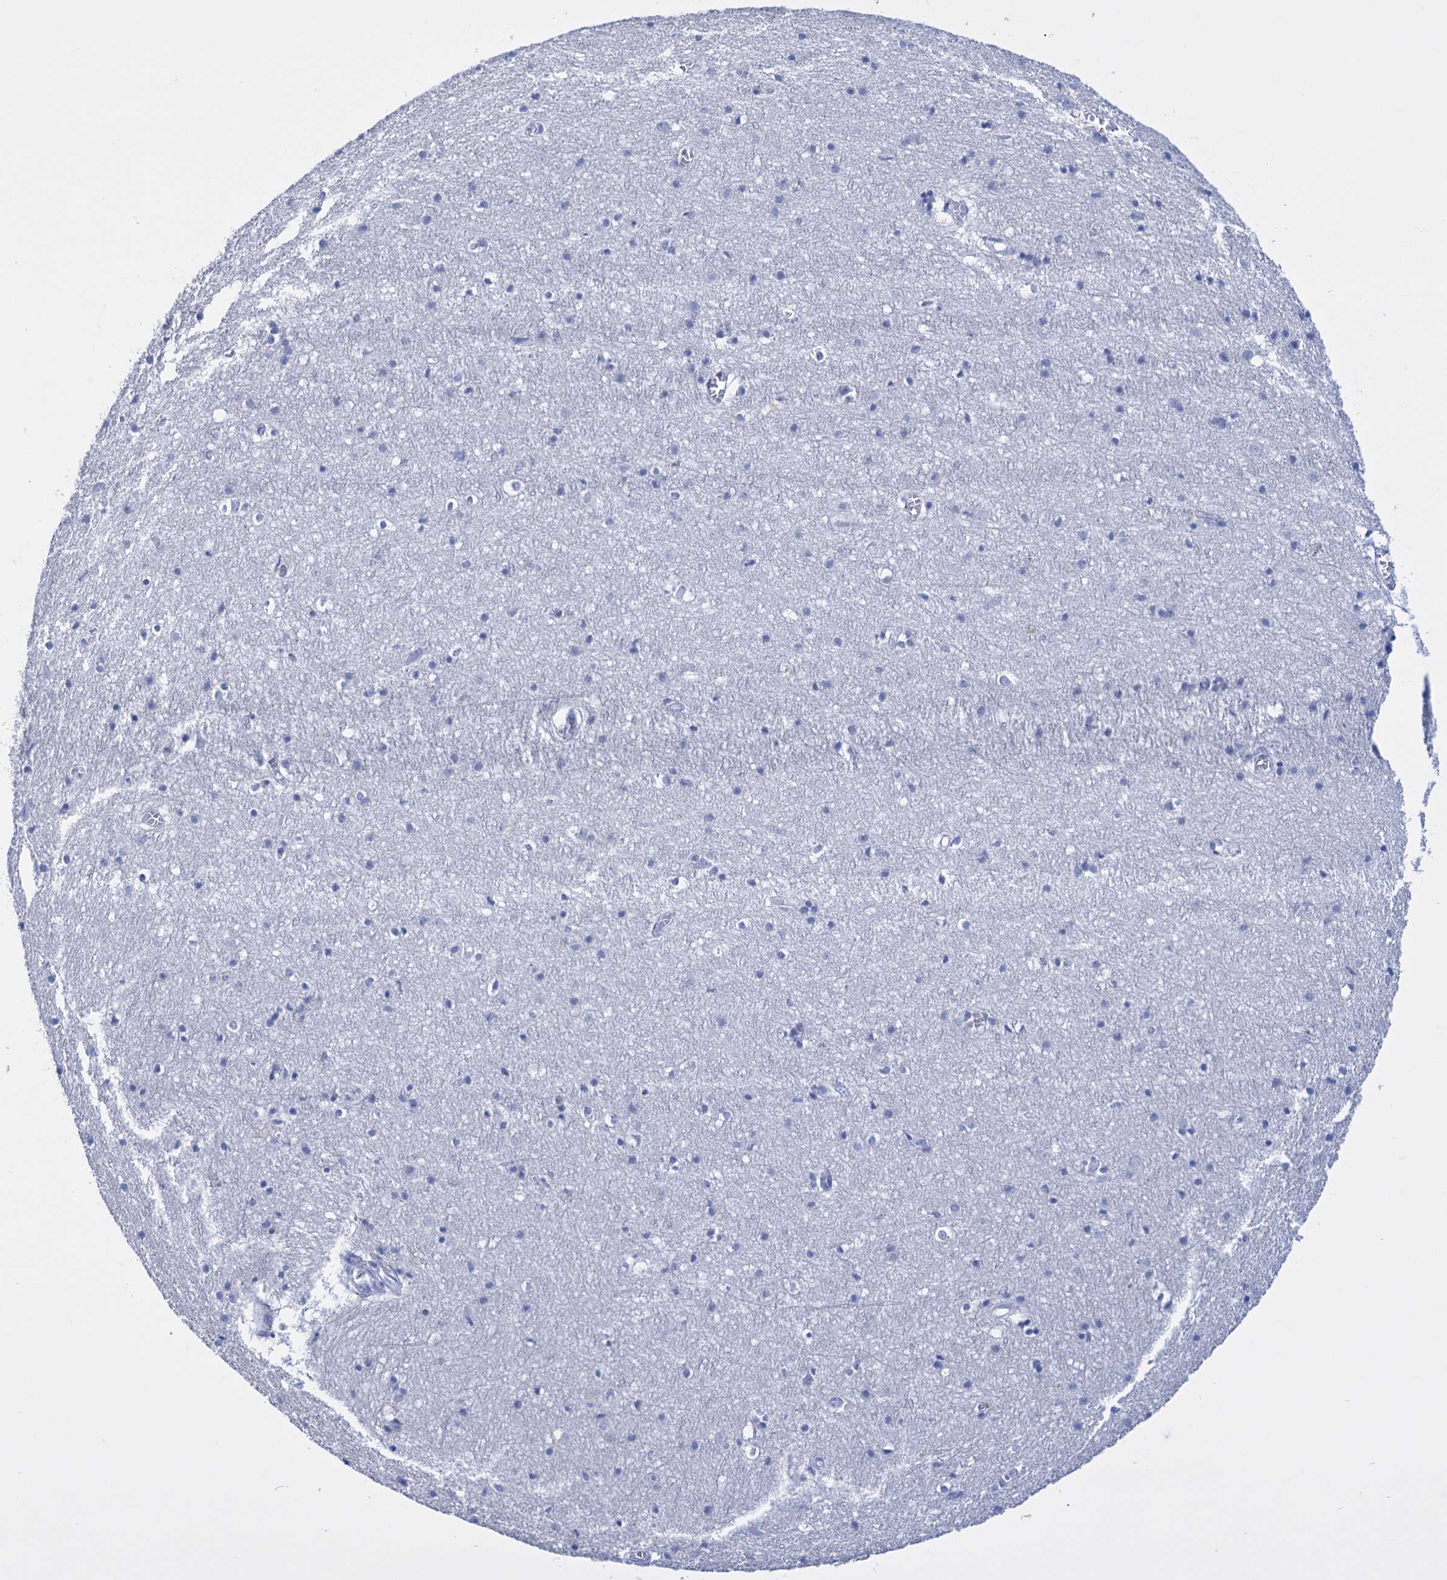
{"staining": {"intensity": "negative", "quantity": "none", "location": "none"}, "tissue": "cerebral cortex", "cell_type": "Endothelial cells", "image_type": "normal", "snomed": [{"axis": "morphology", "description": "Normal tissue, NOS"}, {"axis": "topography", "description": "Cerebral cortex"}], "caption": "Endothelial cells are negative for protein expression in normal human cerebral cortex. (DAB immunohistochemistry (IHC) visualized using brightfield microscopy, high magnification).", "gene": "FBXW12", "patient": {"sex": "female", "age": 64}}